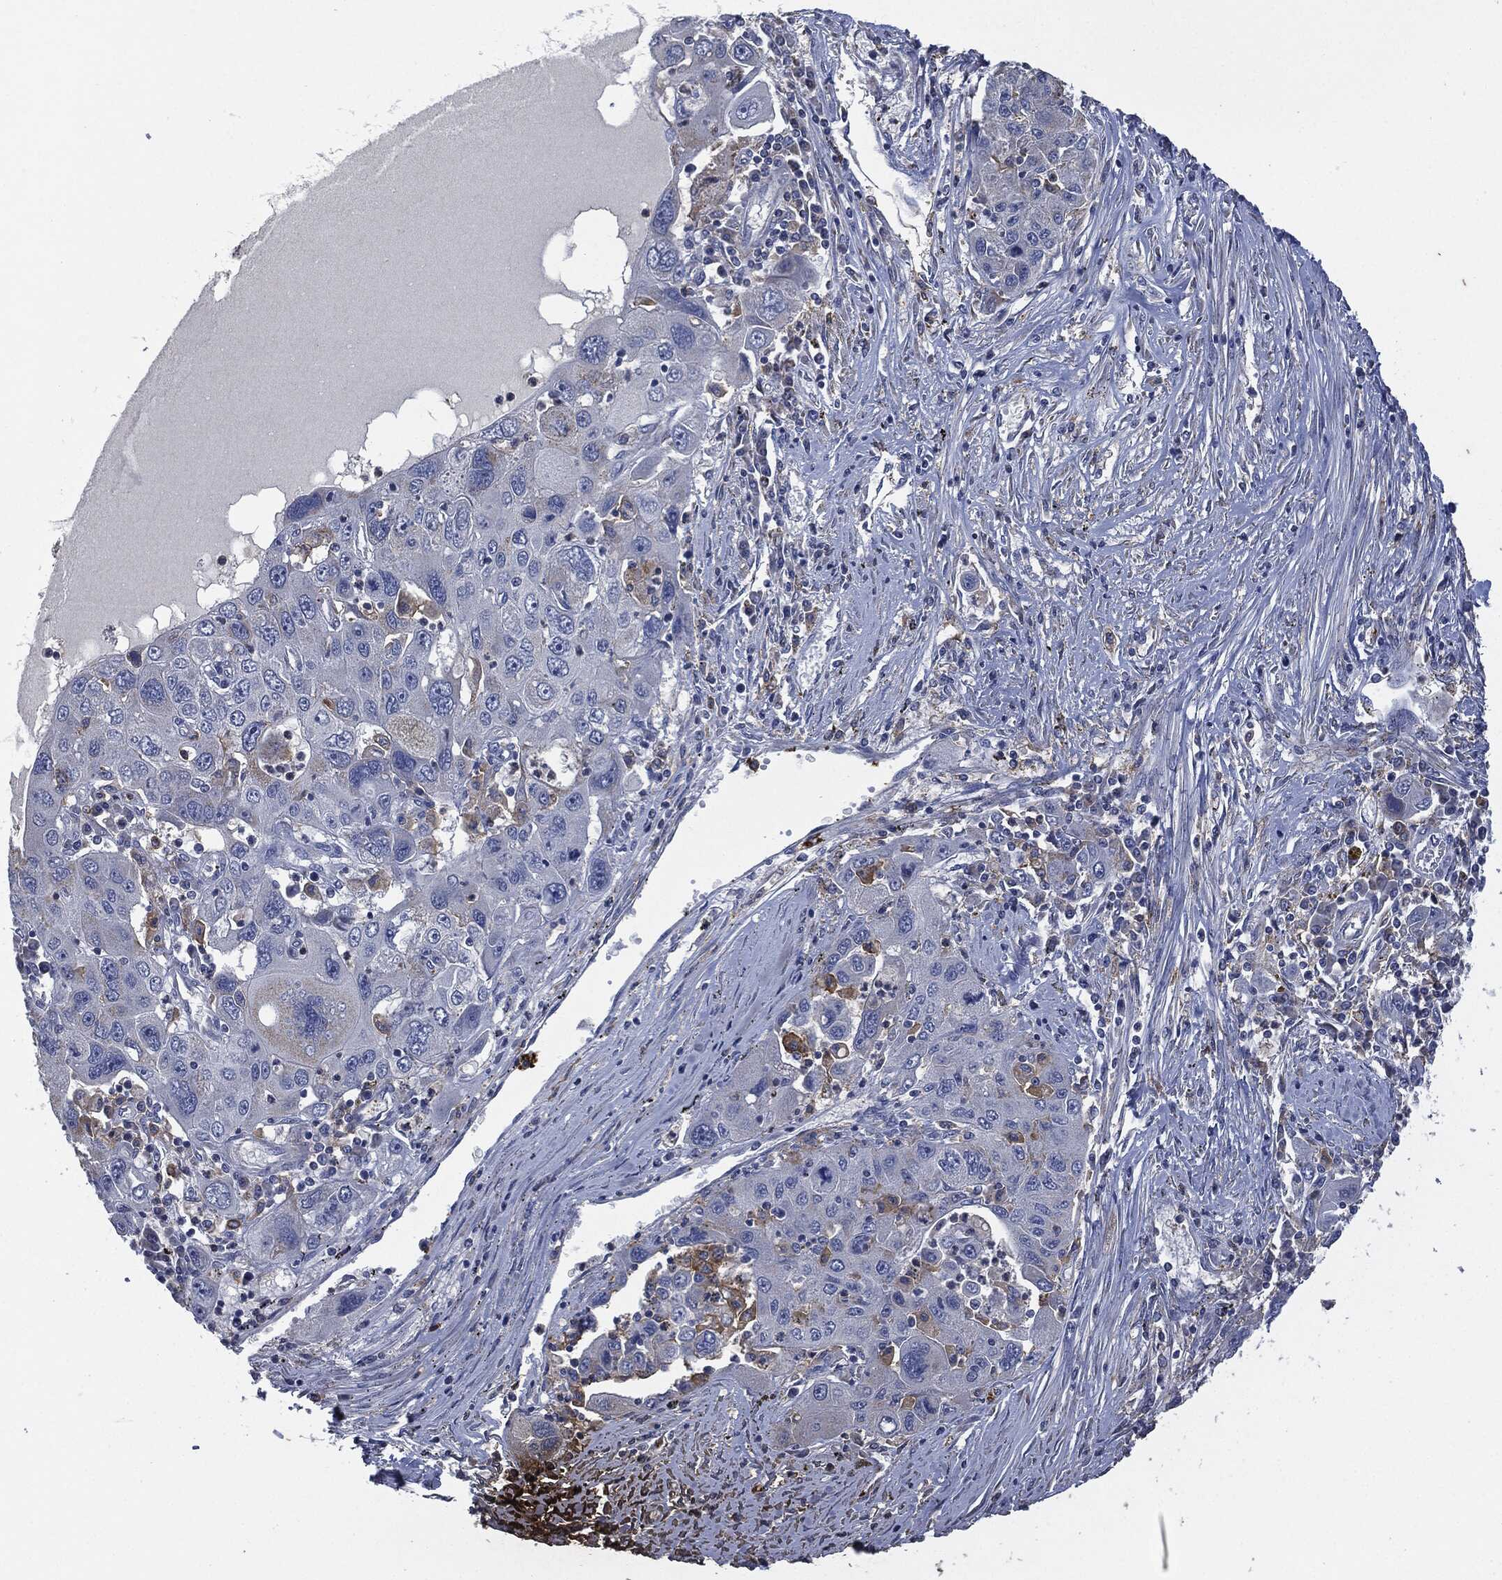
{"staining": {"intensity": "weak", "quantity": "<25%", "location": "cytoplasmic/membranous"}, "tissue": "stomach cancer", "cell_type": "Tumor cells", "image_type": "cancer", "snomed": [{"axis": "morphology", "description": "Adenocarcinoma, NOS"}, {"axis": "topography", "description": "Stomach"}], "caption": "This photomicrograph is of stomach adenocarcinoma stained with IHC to label a protein in brown with the nuclei are counter-stained blue. There is no positivity in tumor cells. (Stains: DAB IHC with hematoxylin counter stain, Microscopy: brightfield microscopy at high magnification).", "gene": "CD33", "patient": {"sex": "male", "age": 56}}